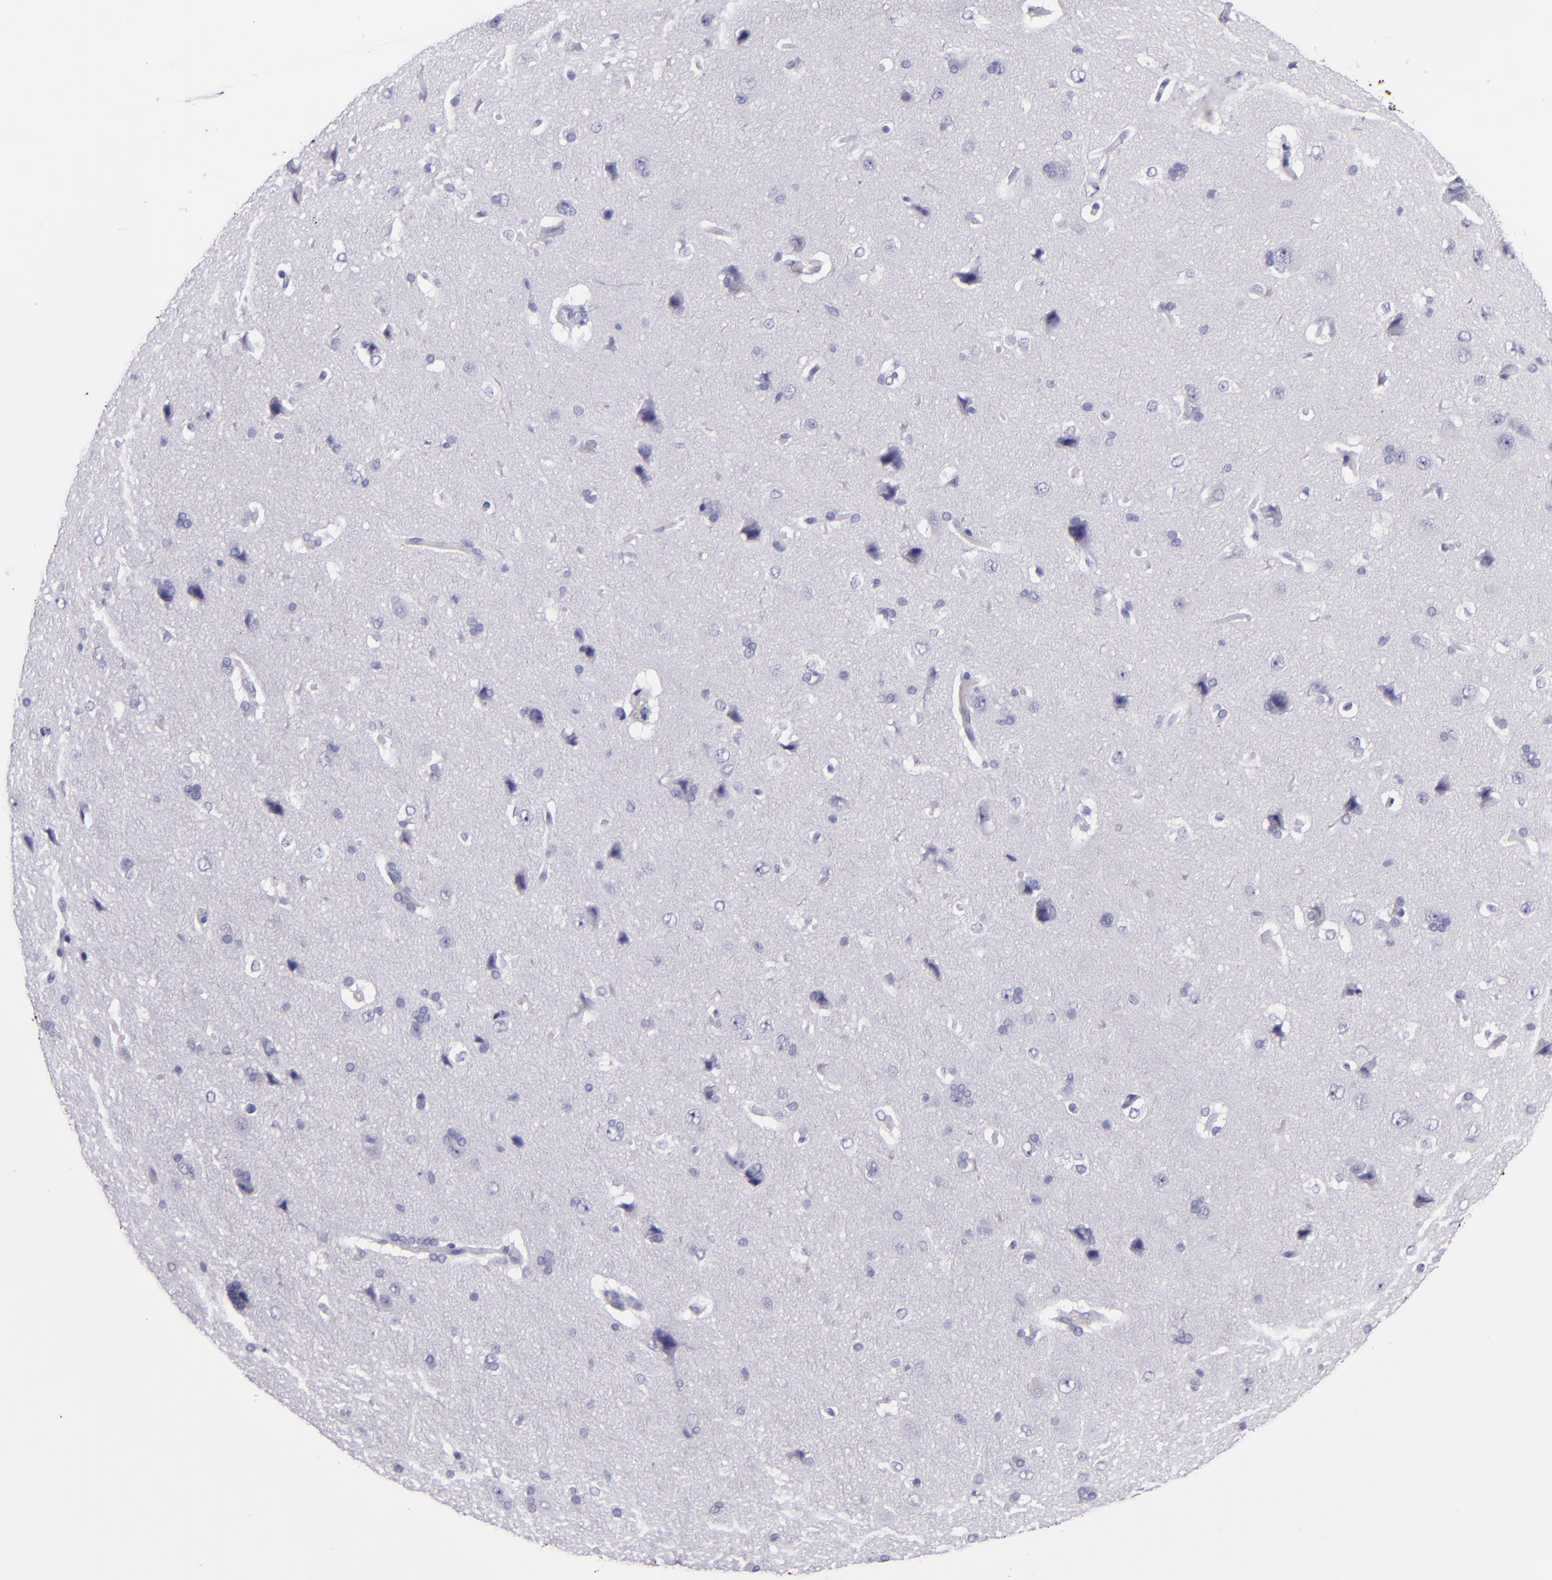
{"staining": {"intensity": "negative", "quantity": "none", "location": "none"}, "tissue": "cerebral cortex", "cell_type": "Endothelial cells", "image_type": "normal", "snomed": [{"axis": "morphology", "description": "Normal tissue, NOS"}, {"axis": "topography", "description": "Cerebral cortex"}], "caption": "Immunohistochemical staining of benign cerebral cortex exhibits no significant staining in endothelial cells. Nuclei are stained in blue.", "gene": "TNNT3", "patient": {"sex": "female", "age": 45}}